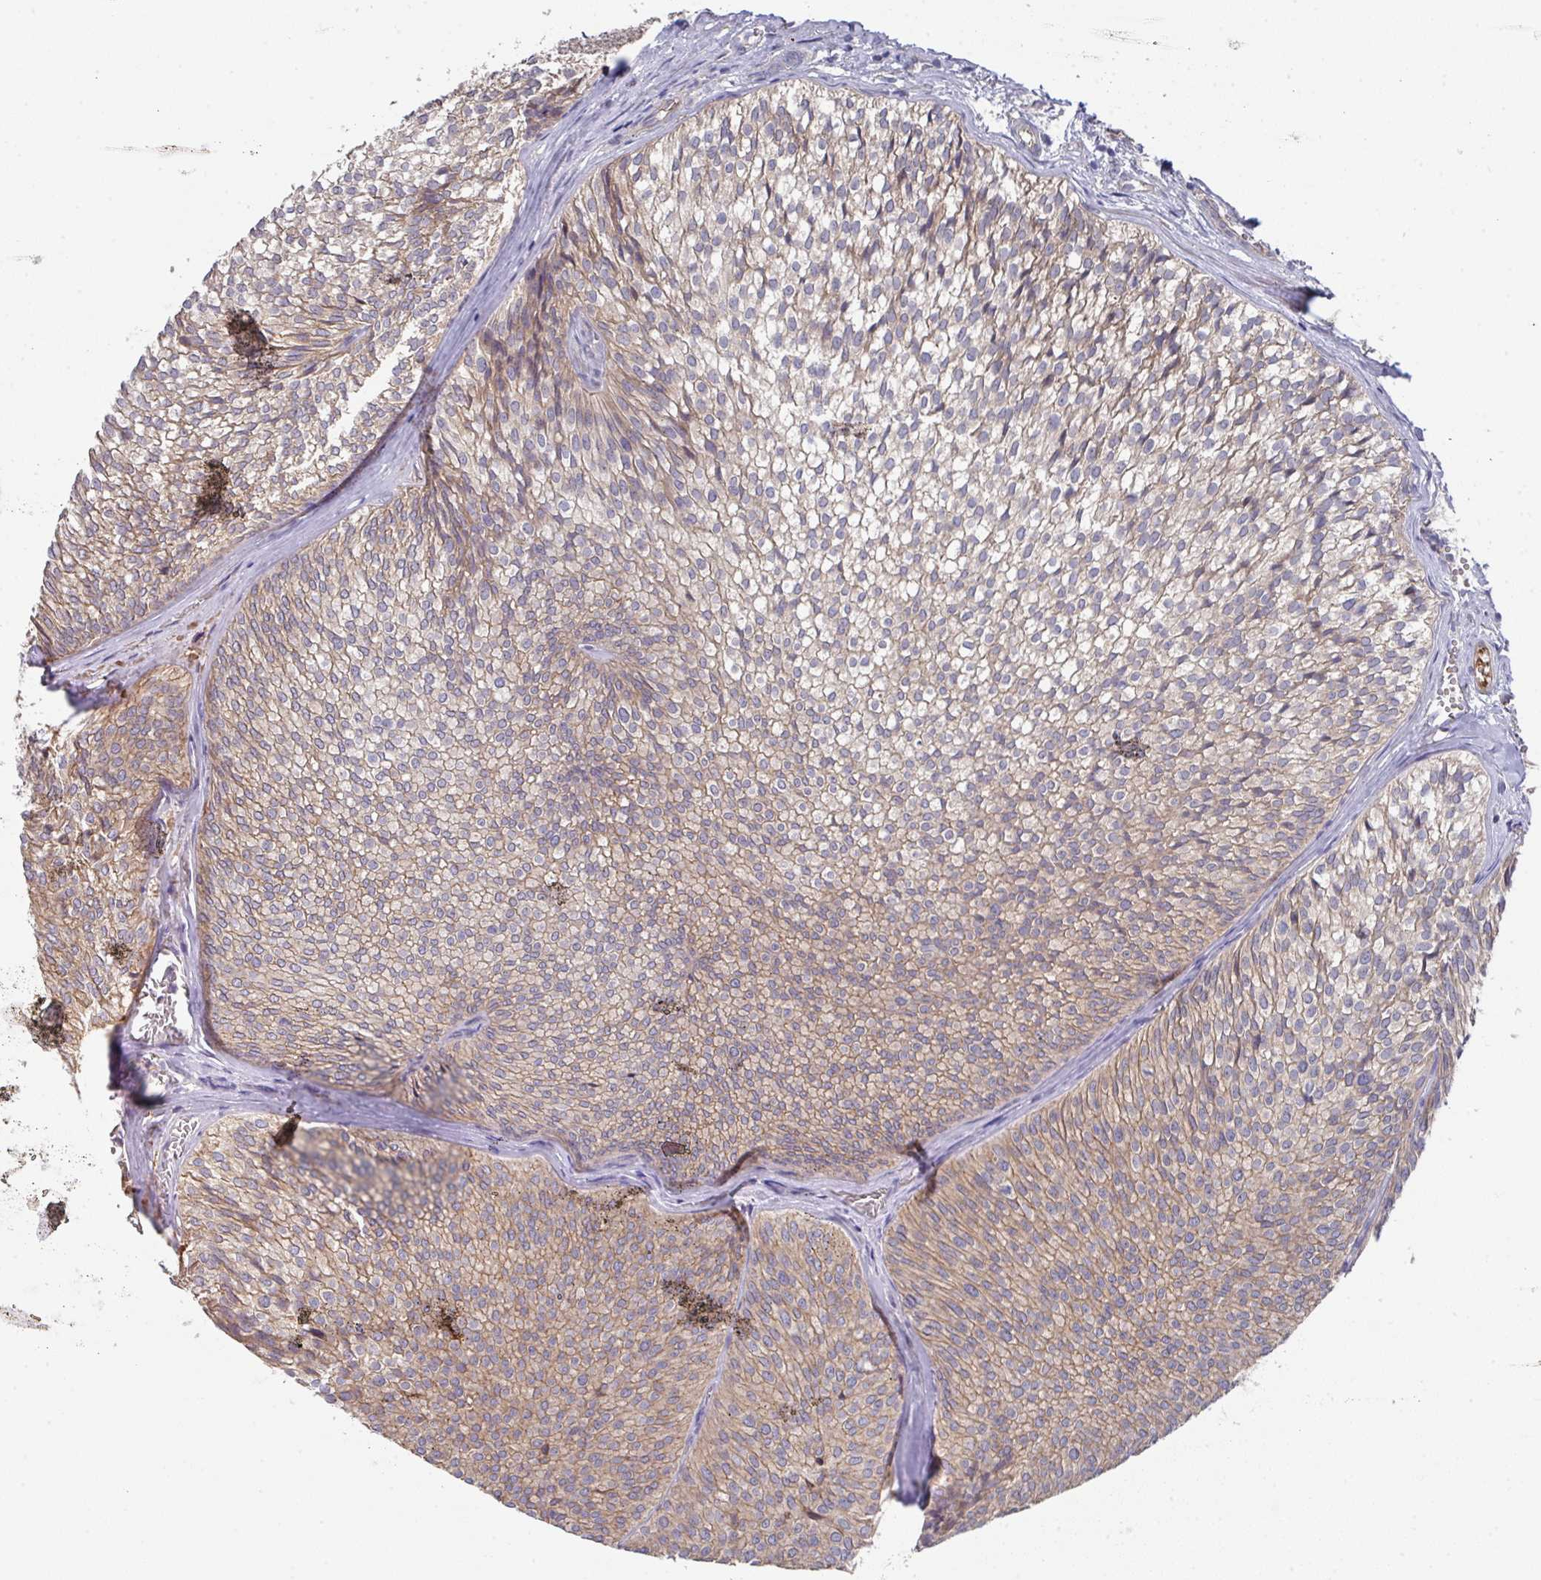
{"staining": {"intensity": "weak", "quantity": ">75%", "location": "cytoplasmic/membranous"}, "tissue": "urothelial cancer", "cell_type": "Tumor cells", "image_type": "cancer", "snomed": [{"axis": "morphology", "description": "Urothelial carcinoma, Low grade"}, {"axis": "topography", "description": "Urinary bladder"}], "caption": "Protein analysis of urothelial carcinoma (low-grade) tissue shows weak cytoplasmic/membranous staining in approximately >75% of tumor cells. Nuclei are stained in blue.", "gene": "PRR5", "patient": {"sex": "male", "age": 91}}